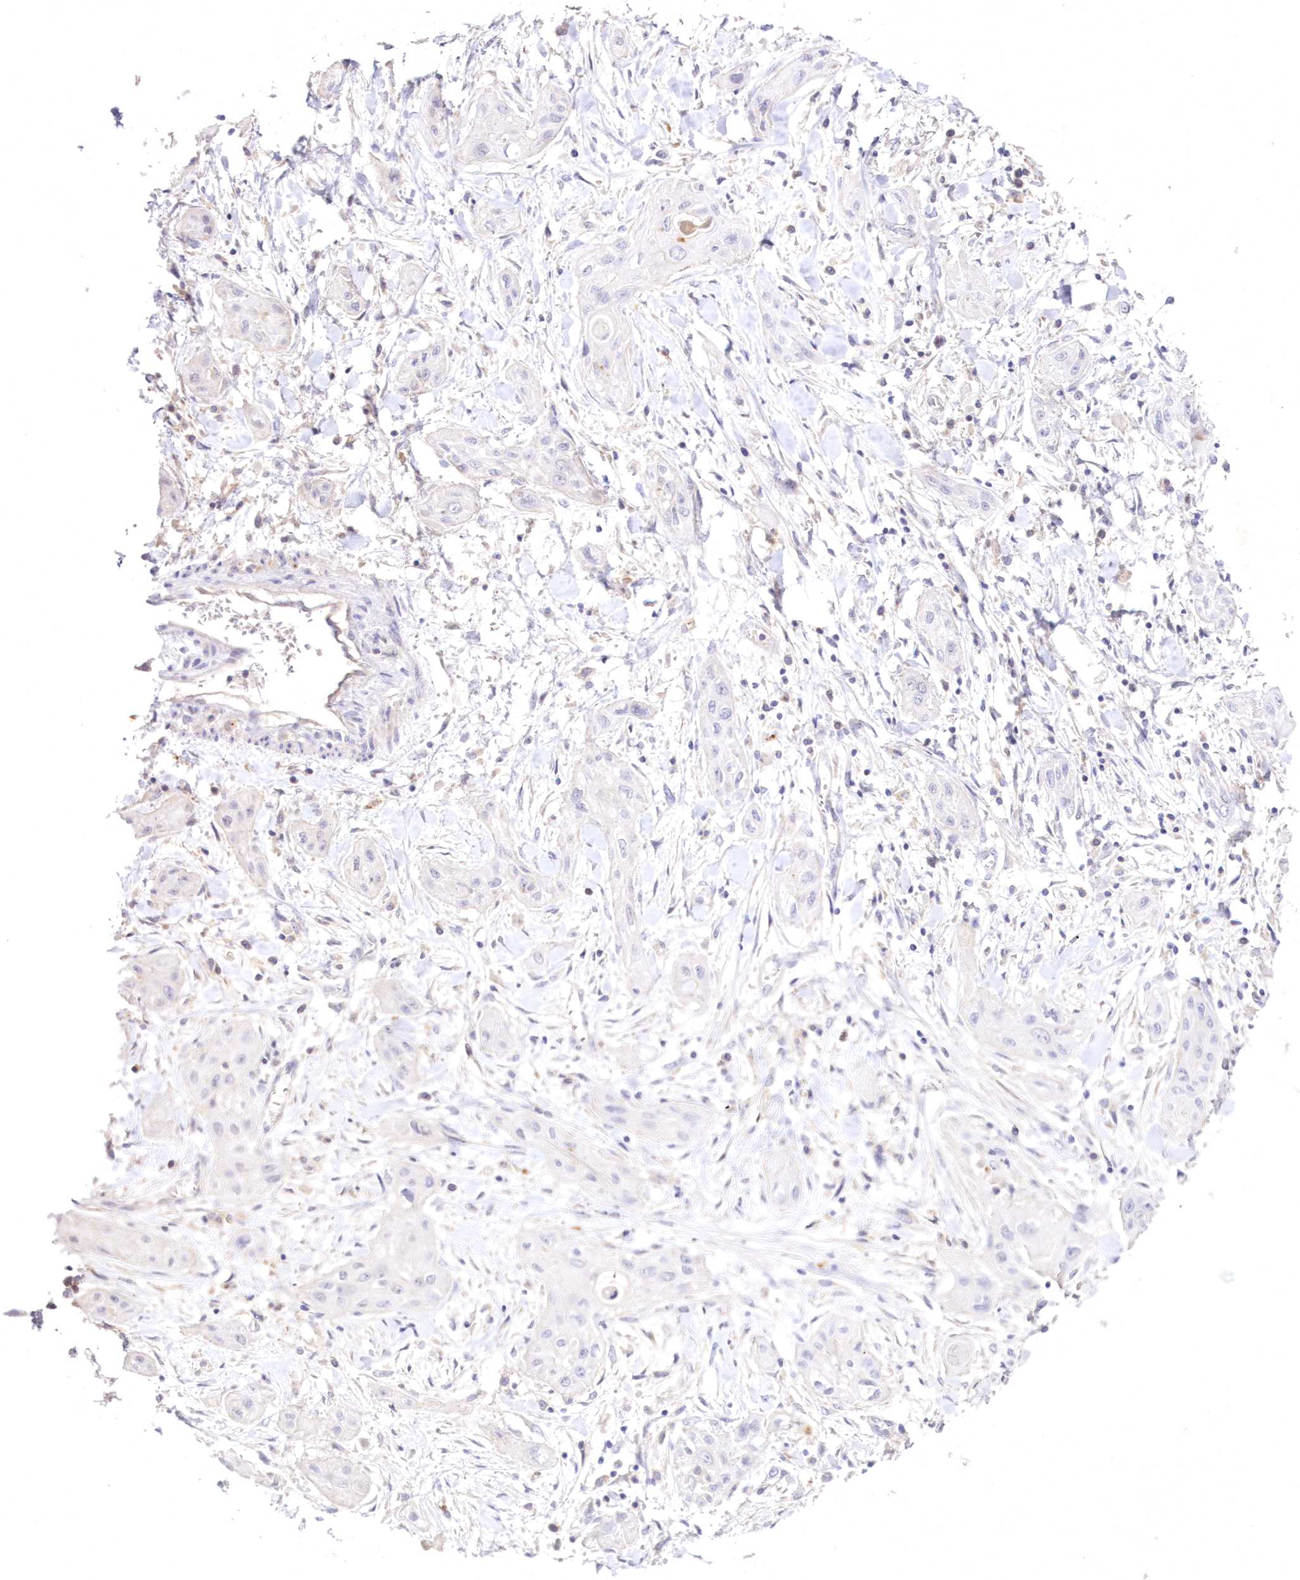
{"staining": {"intensity": "negative", "quantity": "none", "location": "none"}, "tissue": "lung cancer", "cell_type": "Tumor cells", "image_type": "cancer", "snomed": [{"axis": "morphology", "description": "Squamous cell carcinoma, NOS"}, {"axis": "topography", "description": "Lung"}], "caption": "Immunohistochemical staining of human lung cancer (squamous cell carcinoma) exhibits no significant staining in tumor cells.", "gene": "NEU4", "patient": {"sex": "female", "age": 47}}